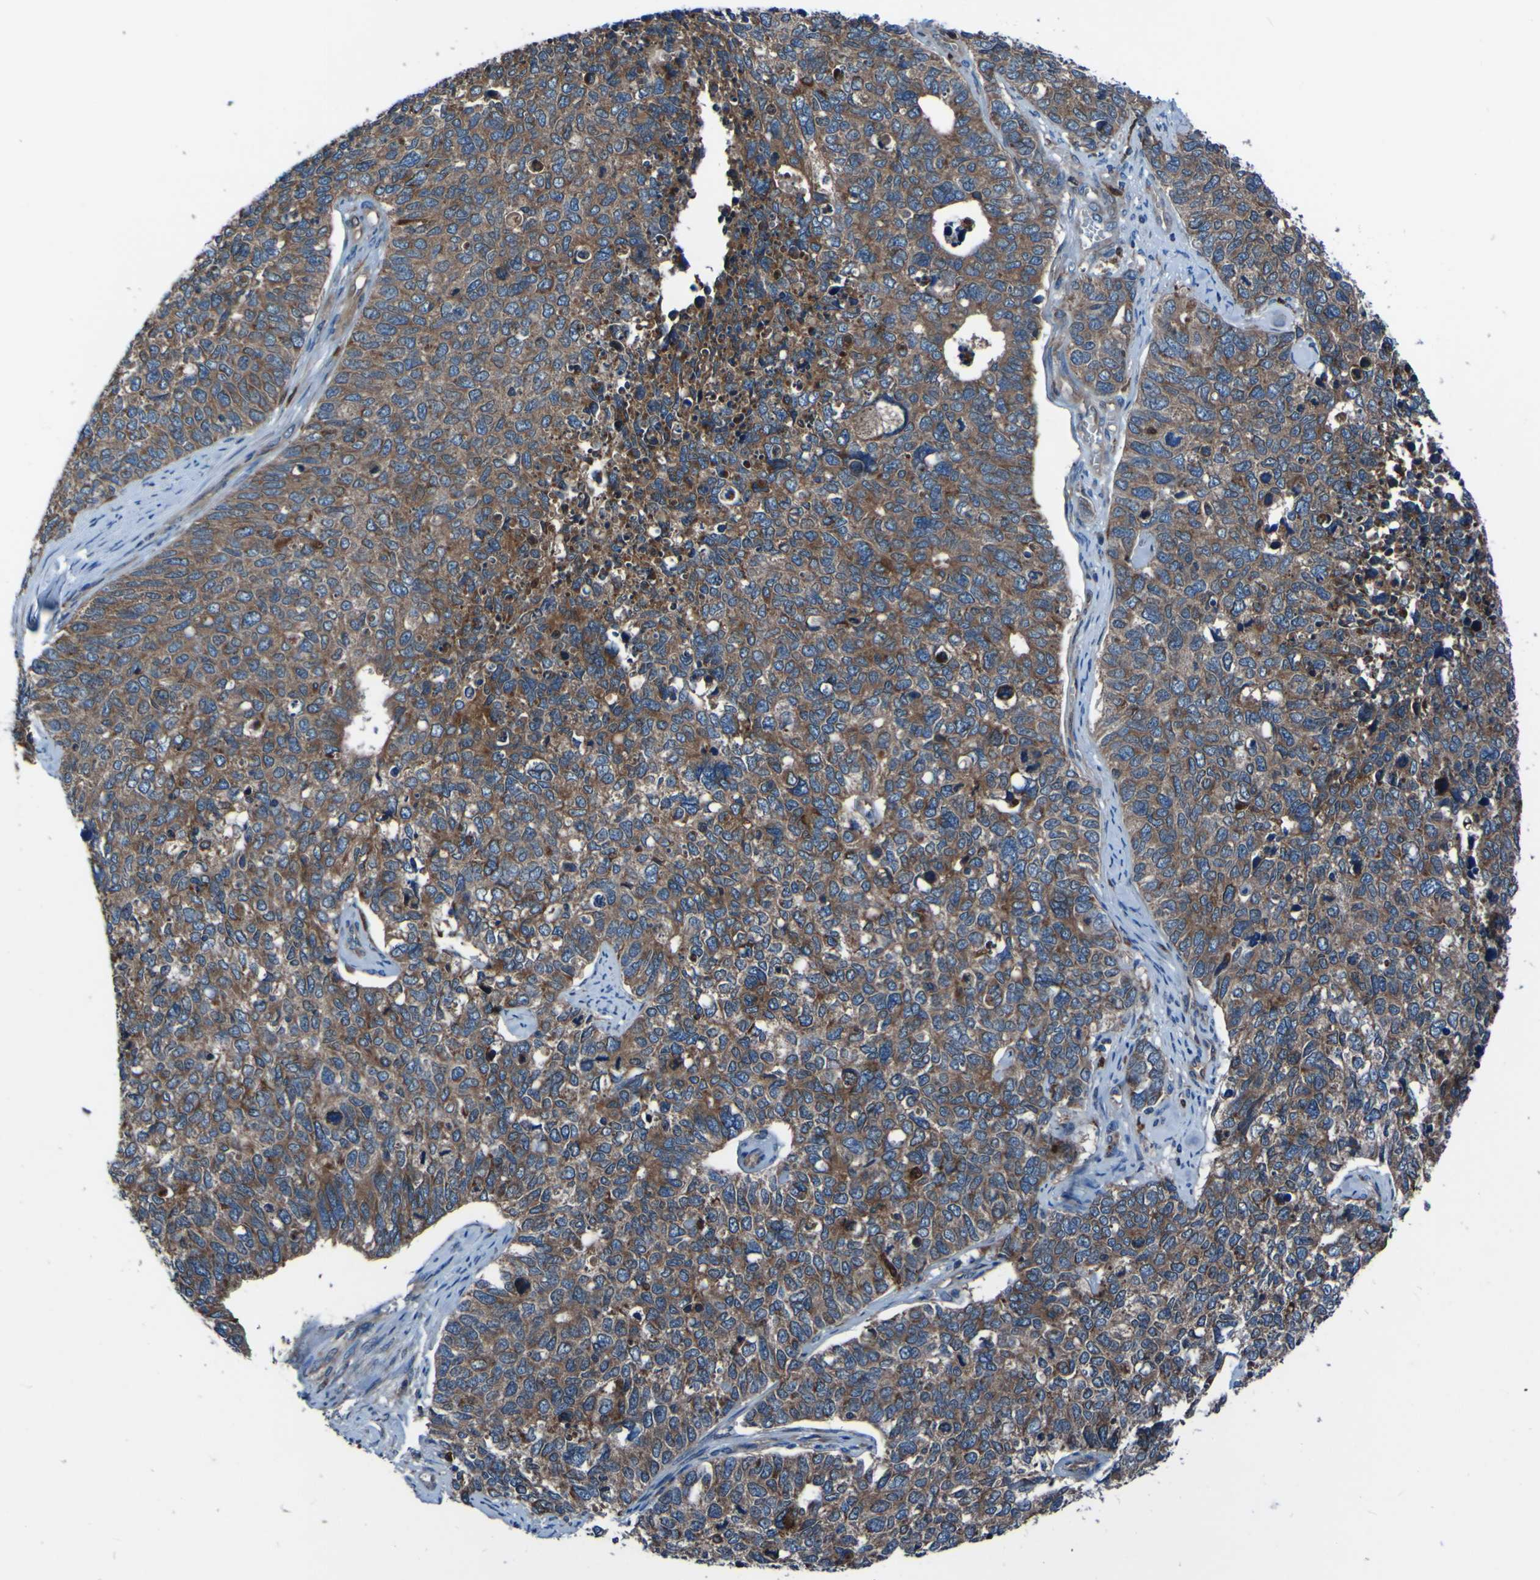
{"staining": {"intensity": "strong", "quantity": ">75%", "location": "cytoplasmic/membranous"}, "tissue": "cervical cancer", "cell_type": "Tumor cells", "image_type": "cancer", "snomed": [{"axis": "morphology", "description": "Squamous cell carcinoma, NOS"}, {"axis": "topography", "description": "Cervix"}], "caption": "Immunohistochemistry (DAB) staining of squamous cell carcinoma (cervical) exhibits strong cytoplasmic/membranous protein positivity in about >75% of tumor cells.", "gene": "RAB5B", "patient": {"sex": "female", "age": 63}}